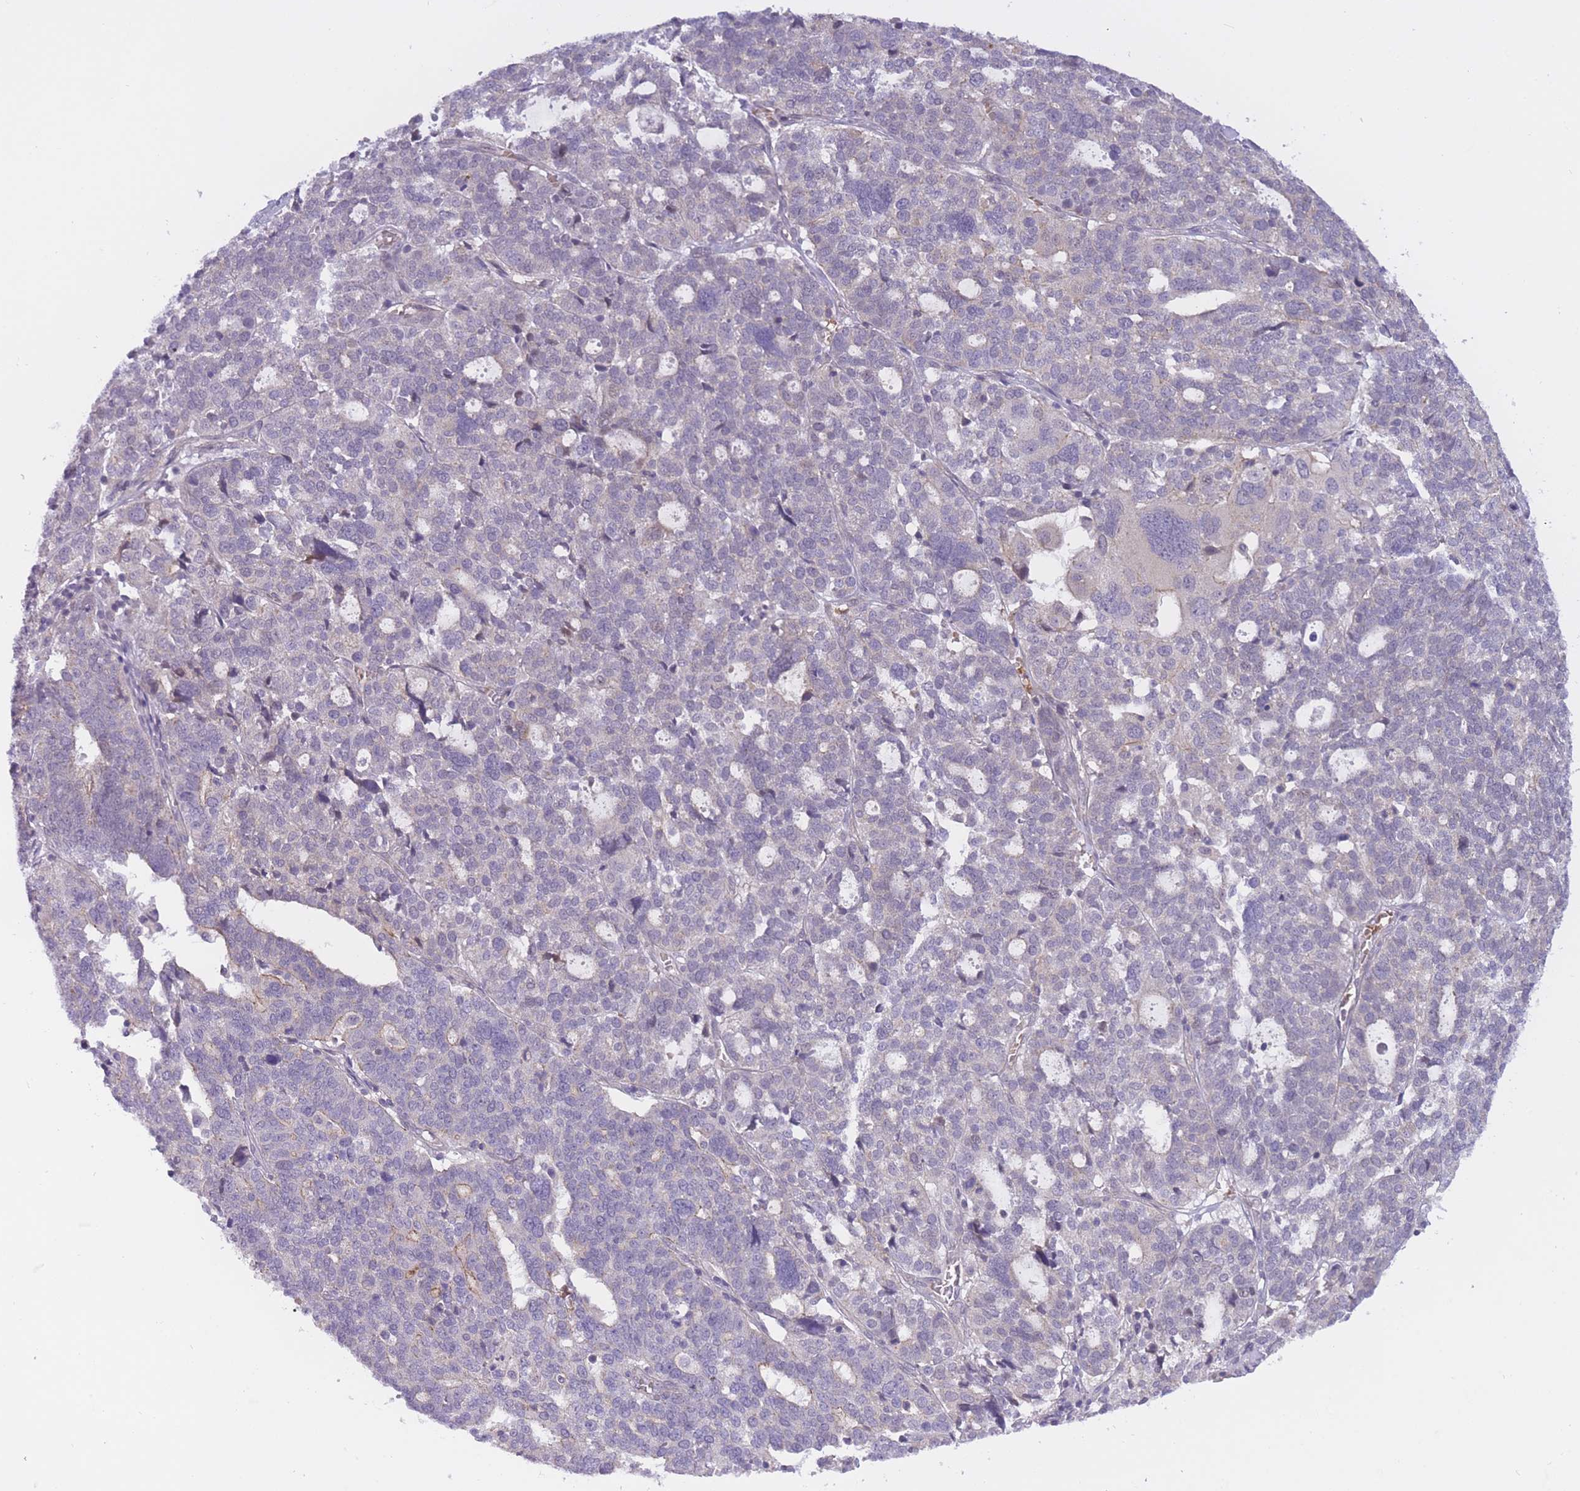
{"staining": {"intensity": "moderate", "quantity": "<25%", "location": "cytoplasmic/membranous"}, "tissue": "ovarian cancer", "cell_type": "Tumor cells", "image_type": "cancer", "snomed": [{"axis": "morphology", "description": "Cystadenocarcinoma, serous, NOS"}, {"axis": "topography", "description": "Ovary"}], "caption": "Brown immunohistochemical staining in human ovarian cancer shows moderate cytoplasmic/membranous expression in about <25% of tumor cells.", "gene": "FUT5", "patient": {"sex": "female", "age": 59}}